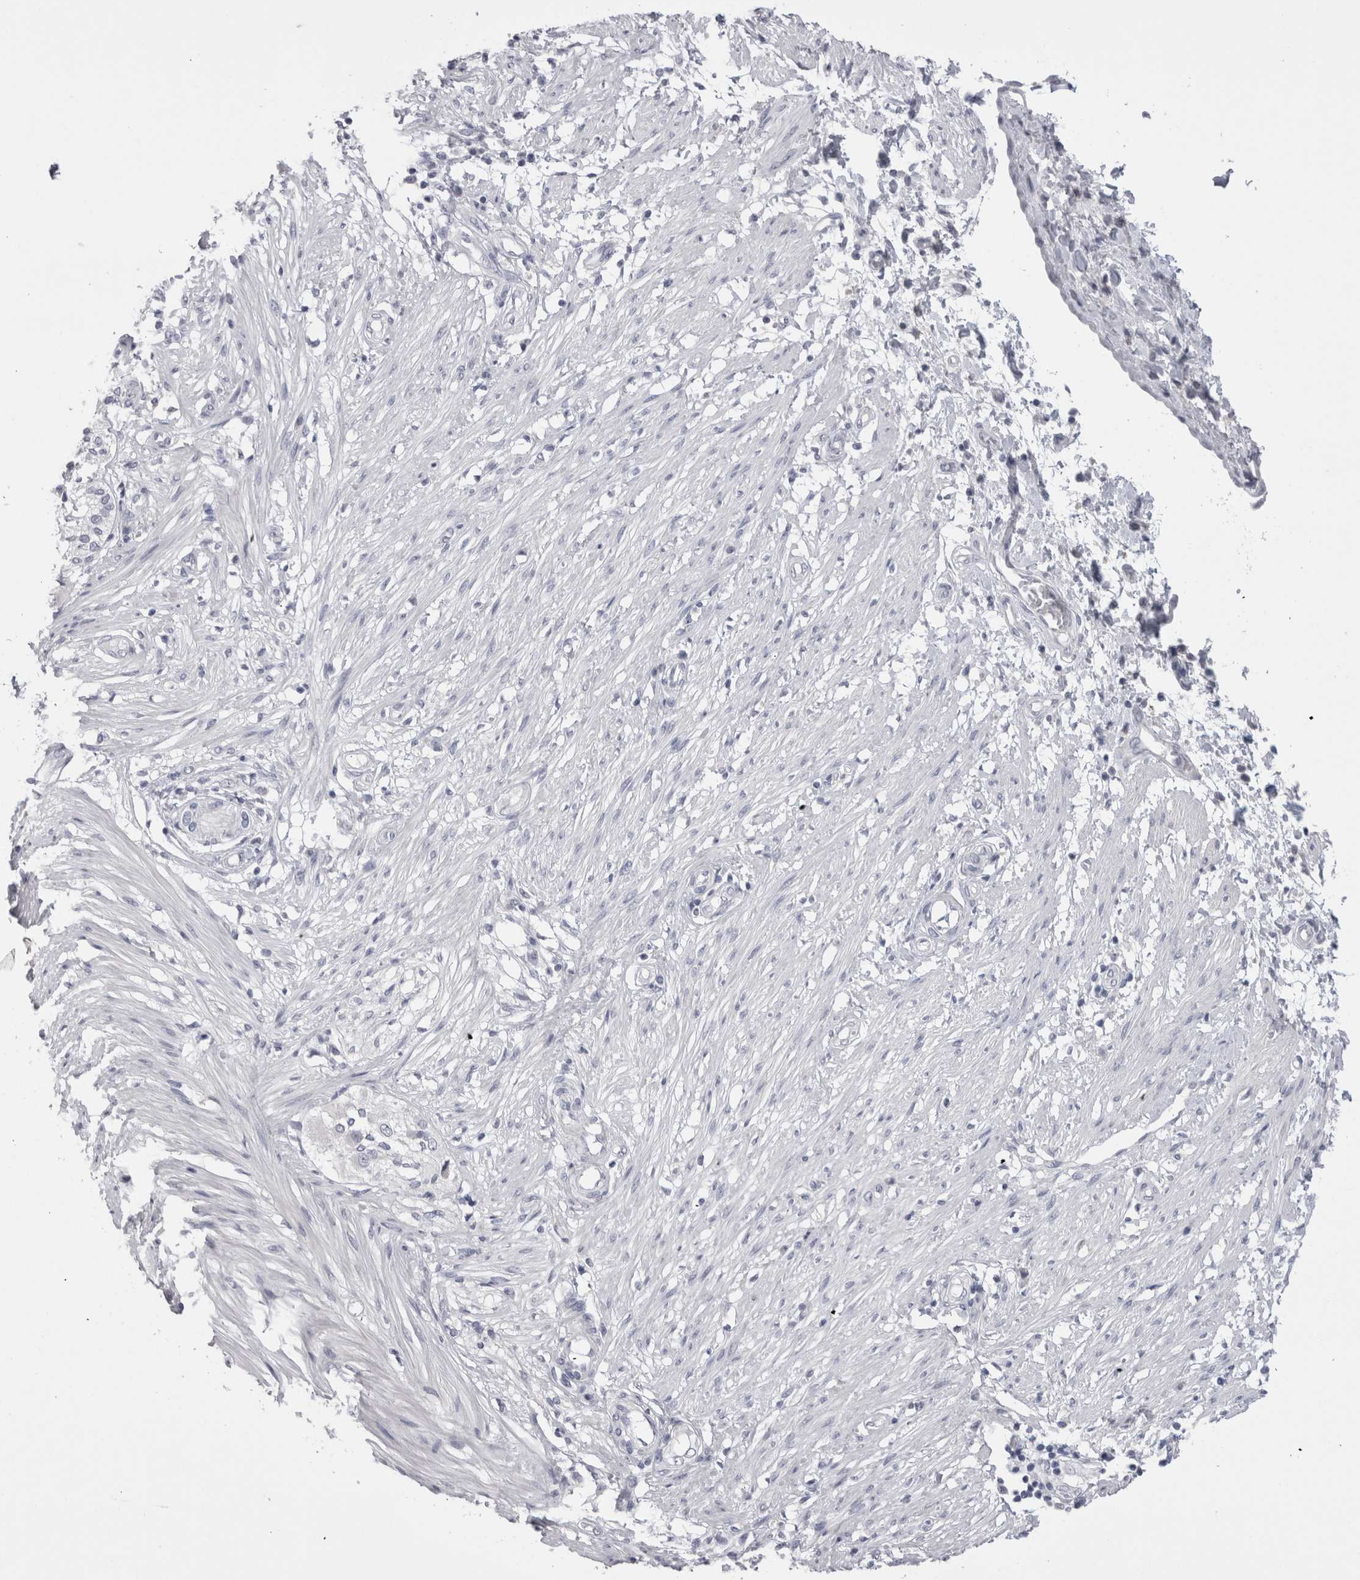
{"staining": {"intensity": "negative", "quantity": "none", "location": "none"}, "tissue": "smooth muscle", "cell_type": "Smooth muscle cells", "image_type": "normal", "snomed": [{"axis": "morphology", "description": "Normal tissue, NOS"}, {"axis": "morphology", "description": "Adenocarcinoma, NOS"}, {"axis": "topography", "description": "Smooth muscle"}, {"axis": "topography", "description": "Colon"}], "caption": "Immunohistochemistry micrograph of normal smooth muscle: human smooth muscle stained with DAB (3,3'-diaminobenzidine) reveals no significant protein staining in smooth muscle cells. Brightfield microscopy of IHC stained with DAB (brown) and hematoxylin (blue), captured at high magnification.", "gene": "SUCNR1", "patient": {"sex": "male", "age": 14}}